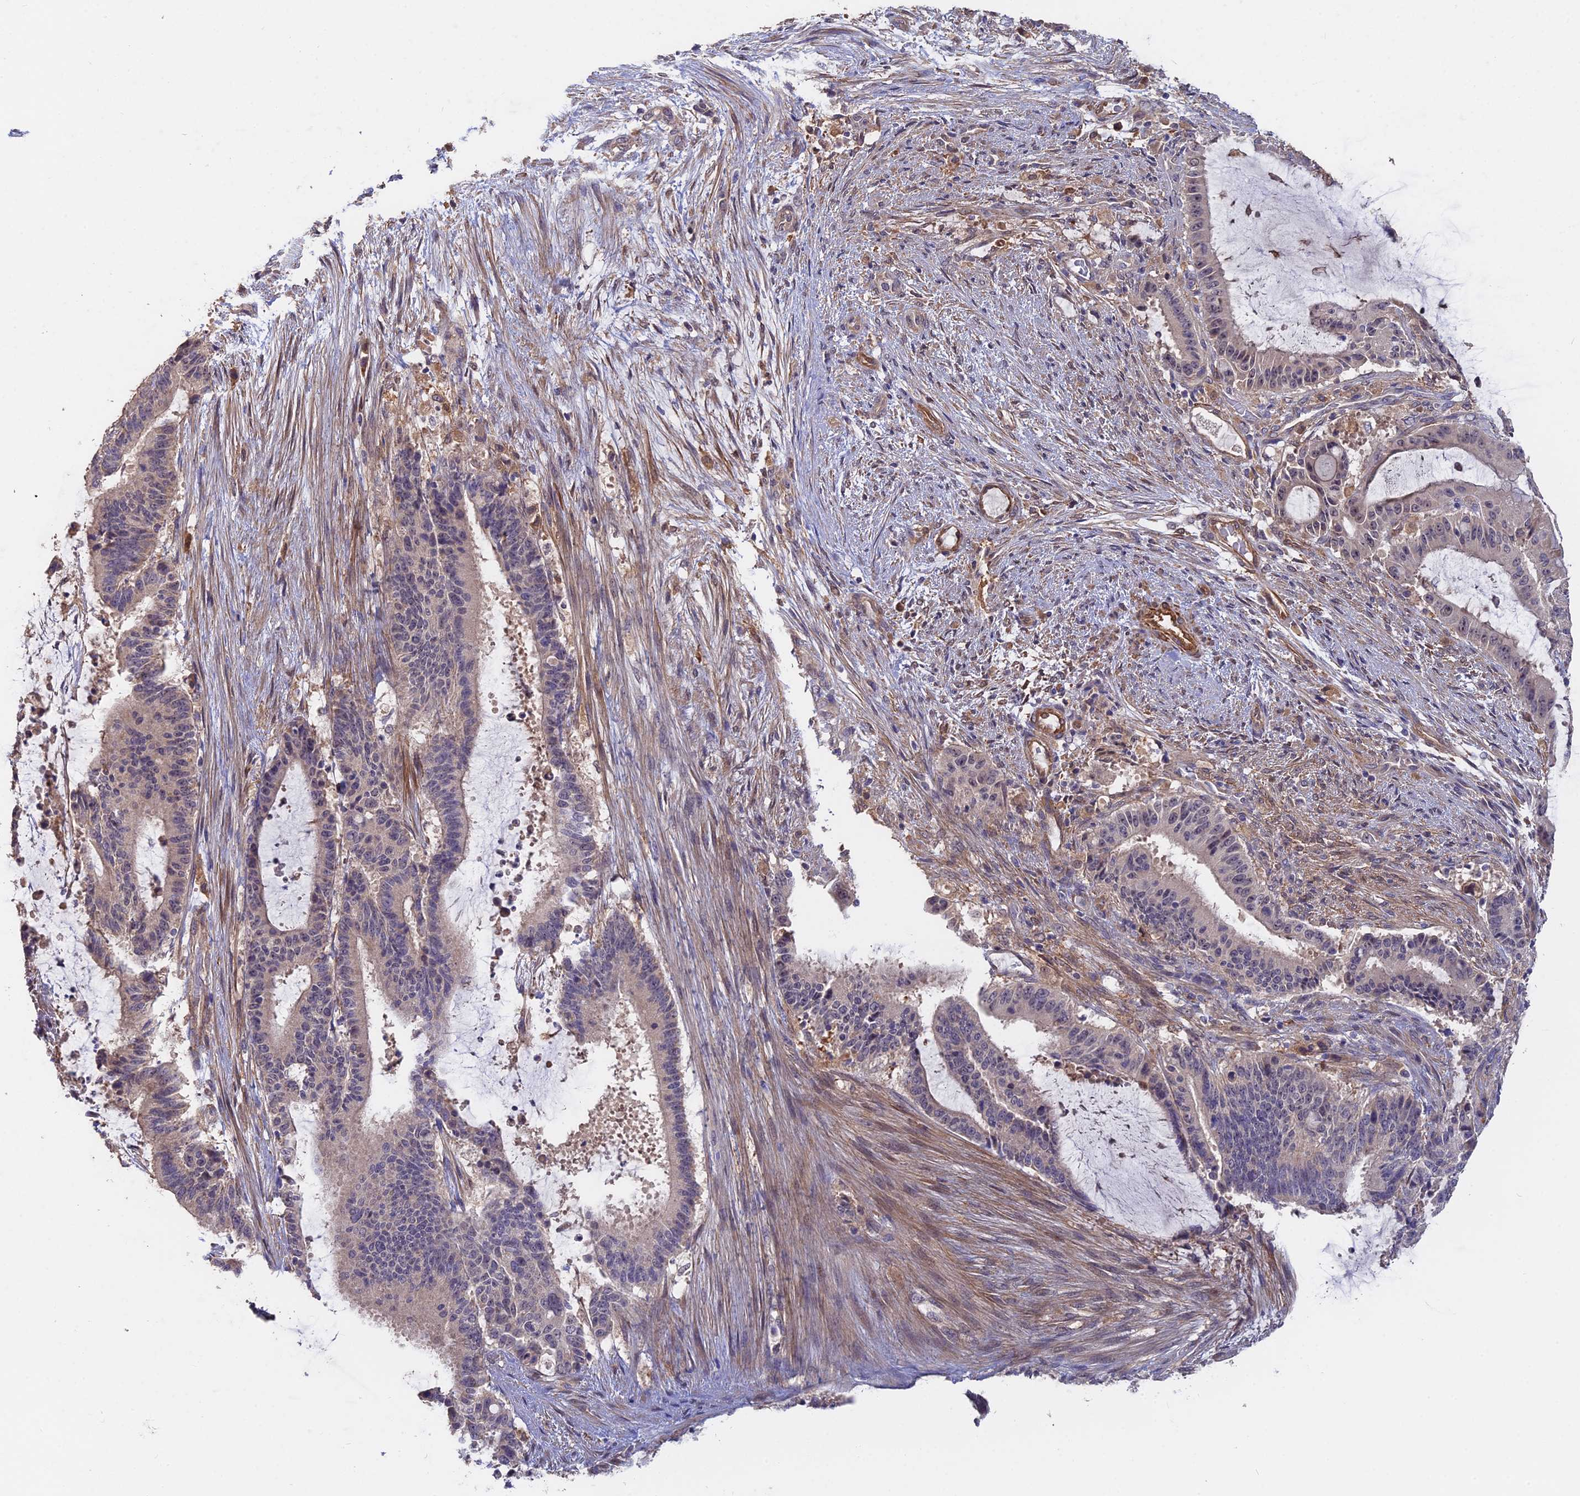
{"staining": {"intensity": "weak", "quantity": "25%-75%", "location": "cytoplasmic/membranous"}, "tissue": "liver cancer", "cell_type": "Tumor cells", "image_type": "cancer", "snomed": [{"axis": "morphology", "description": "Normal tissue, NOS"}, {"axis": "morphology", "description": "Cholangiocarcinoma"}, {"axis": "topography", "description": "Liver"}, {"axis": "topography", "description": "Peripheral nerve tissue"}], "caption": "Immunohistochemical staining of human cholangiocarcinoma (liver) exhibits weak cytoplasmic/membranous protein expression in approximately 25%-75% of tumor cells. Using DAB (brown) and hematoxylin (blue) stains, captured at high magnification using brightfield microscopy.", "gene": "SAC3D1", "patient": {"sex": "female", "age": 73}}